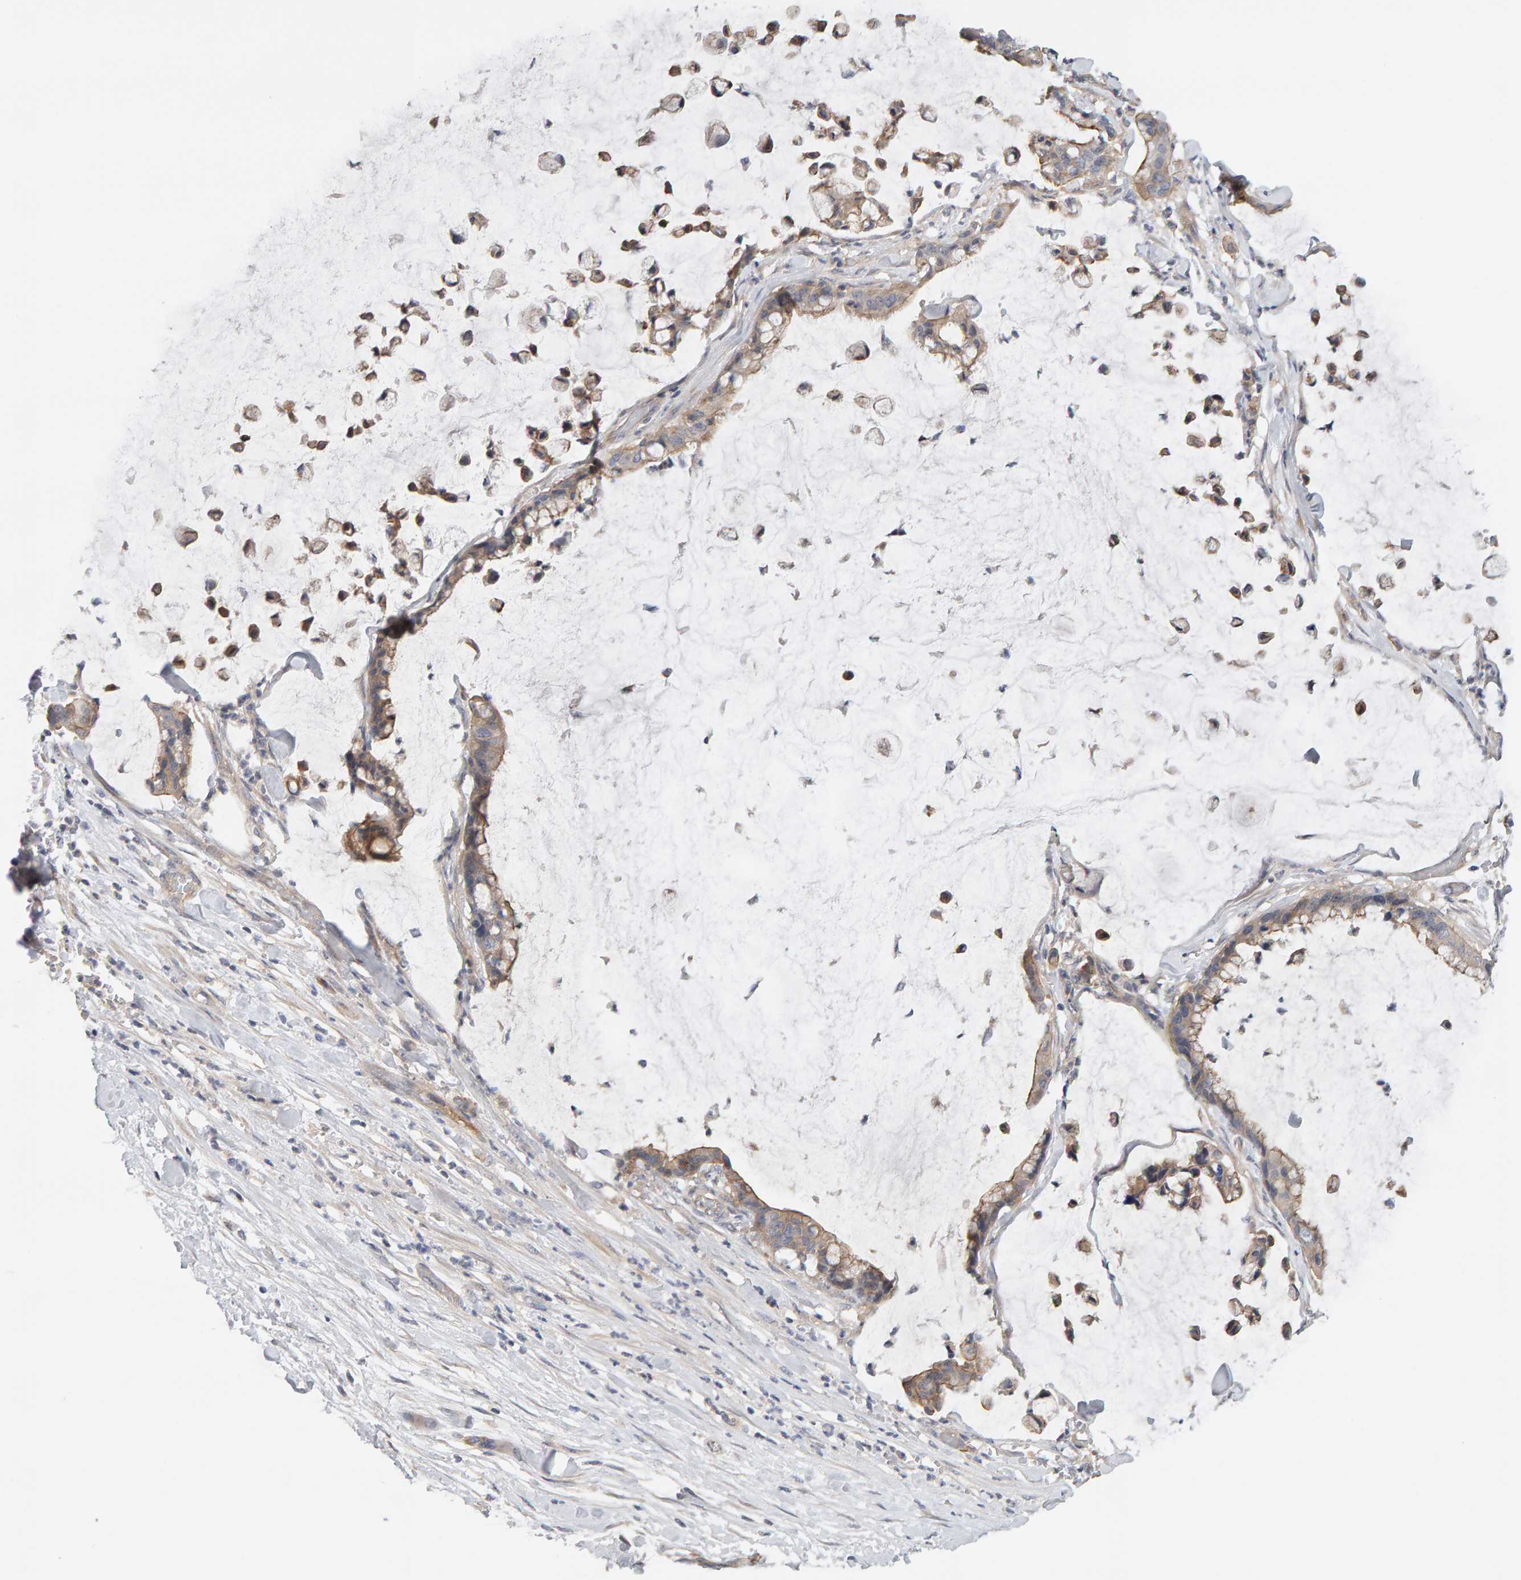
{"staining": {"intensity": "weak", "quantity": ">75%", "location": "cytoplasmic/membranous"}, "tissue": "pancreatic cancer", "cell_type": "Tumor cells", "image_type": "cancer", "snomed": [{"axis": "morphology", "description": "Adenocarcinoma, NOS"}, {"axis": "topography", "description": "Pancreas"}], "caption": "Immunohistochemistry of human pancreatic cancer (adenocarcinoma) reveals low levels of weak cytoplasmic/membranous staining in approximately >75% of tumor cells.", "gene": "PPP1R16A", "patient": {"sex": "male", "age": 41}}